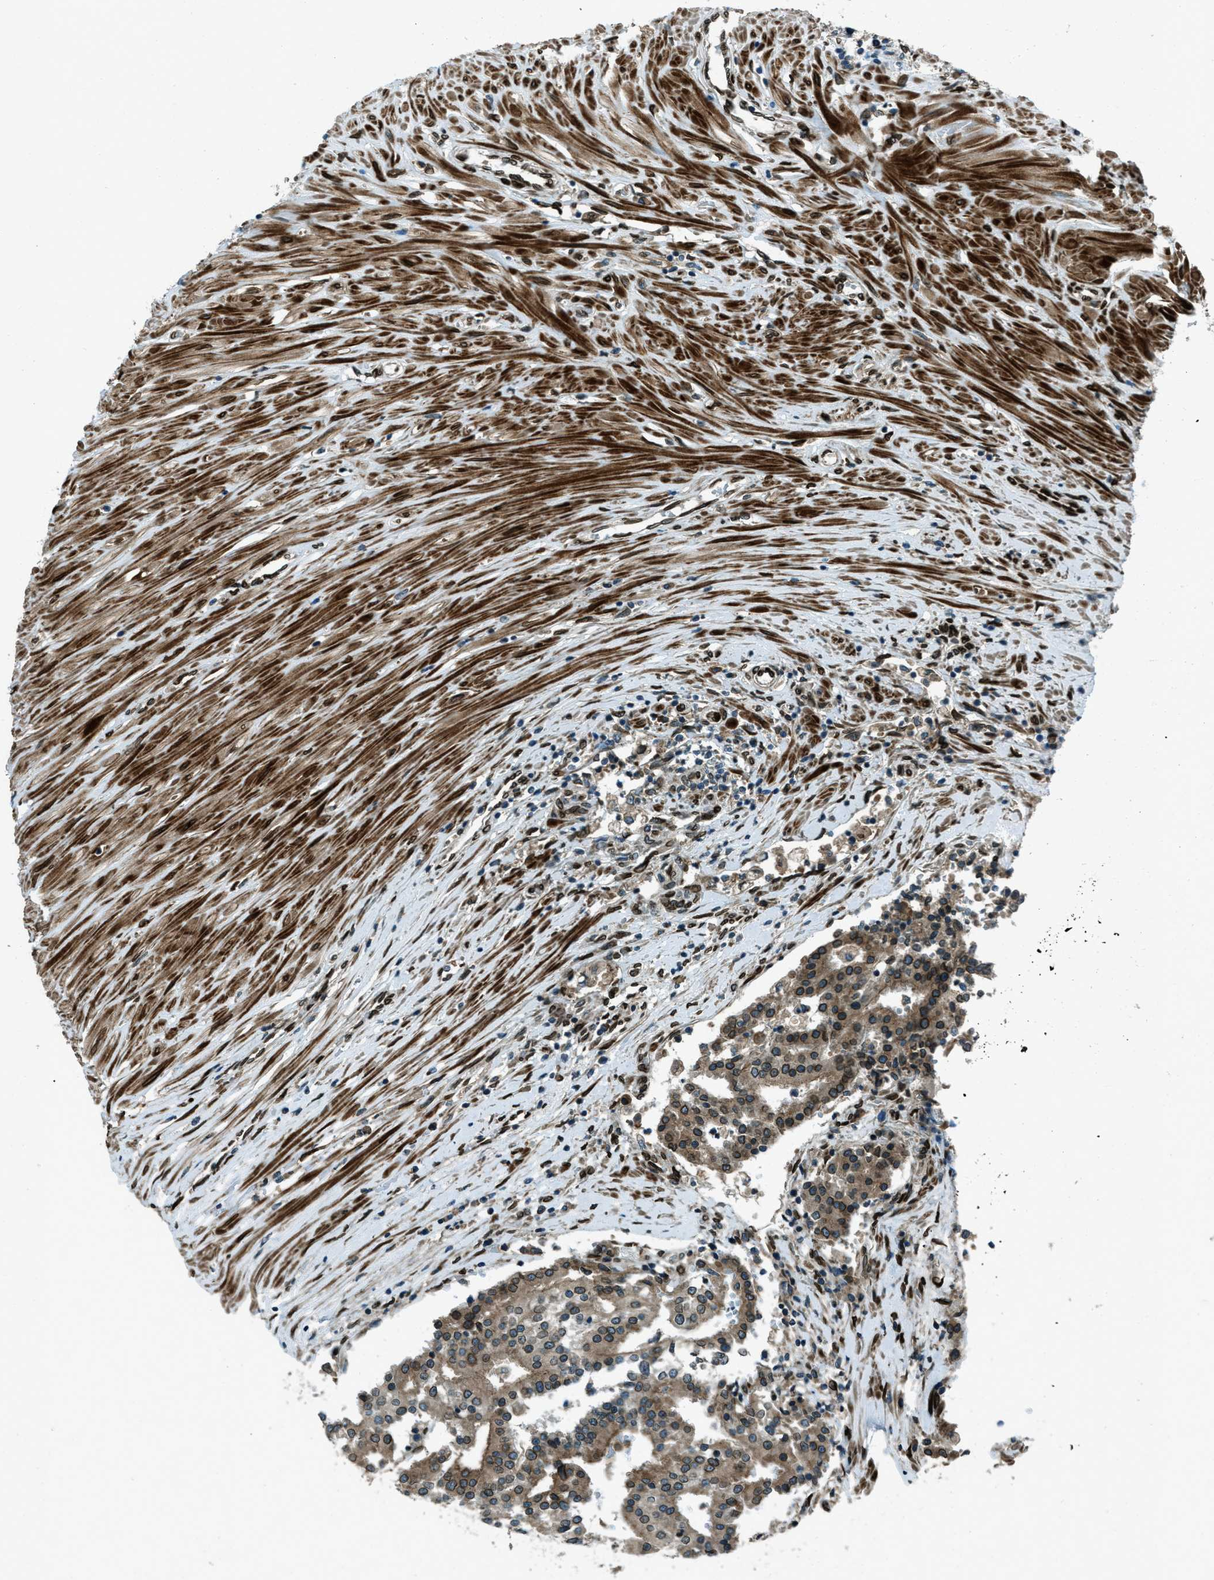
{"staining": {"intensity": "strong", "quantity": ">75%", "location": "cytoplasmic/membranous,nuclear"}, "tissue": "seminal vesicle", "cell_type": "Glandular cells", "image_type": "normal", "snomed": [{"axis": "morphology", "description": "Normal tissue, NOS"}, {"axis": "morphology", "description": "Adenocarcinoma, High grade"}, {"axis": "topography", "description": "Prostate"}, {"axis": "topography", "description": "Seminal veicle"}], "caption": "Seminal vesicle was stained to show a protein in brown. There is high levels of strong cytoplasmic/membranous,nuclear expression in approximately >75% of glandular cells. (IHC, brightfield microscopy, high magnification).", "gene": "LEMD2", "patient": {"sex": "male", "age": 55}}